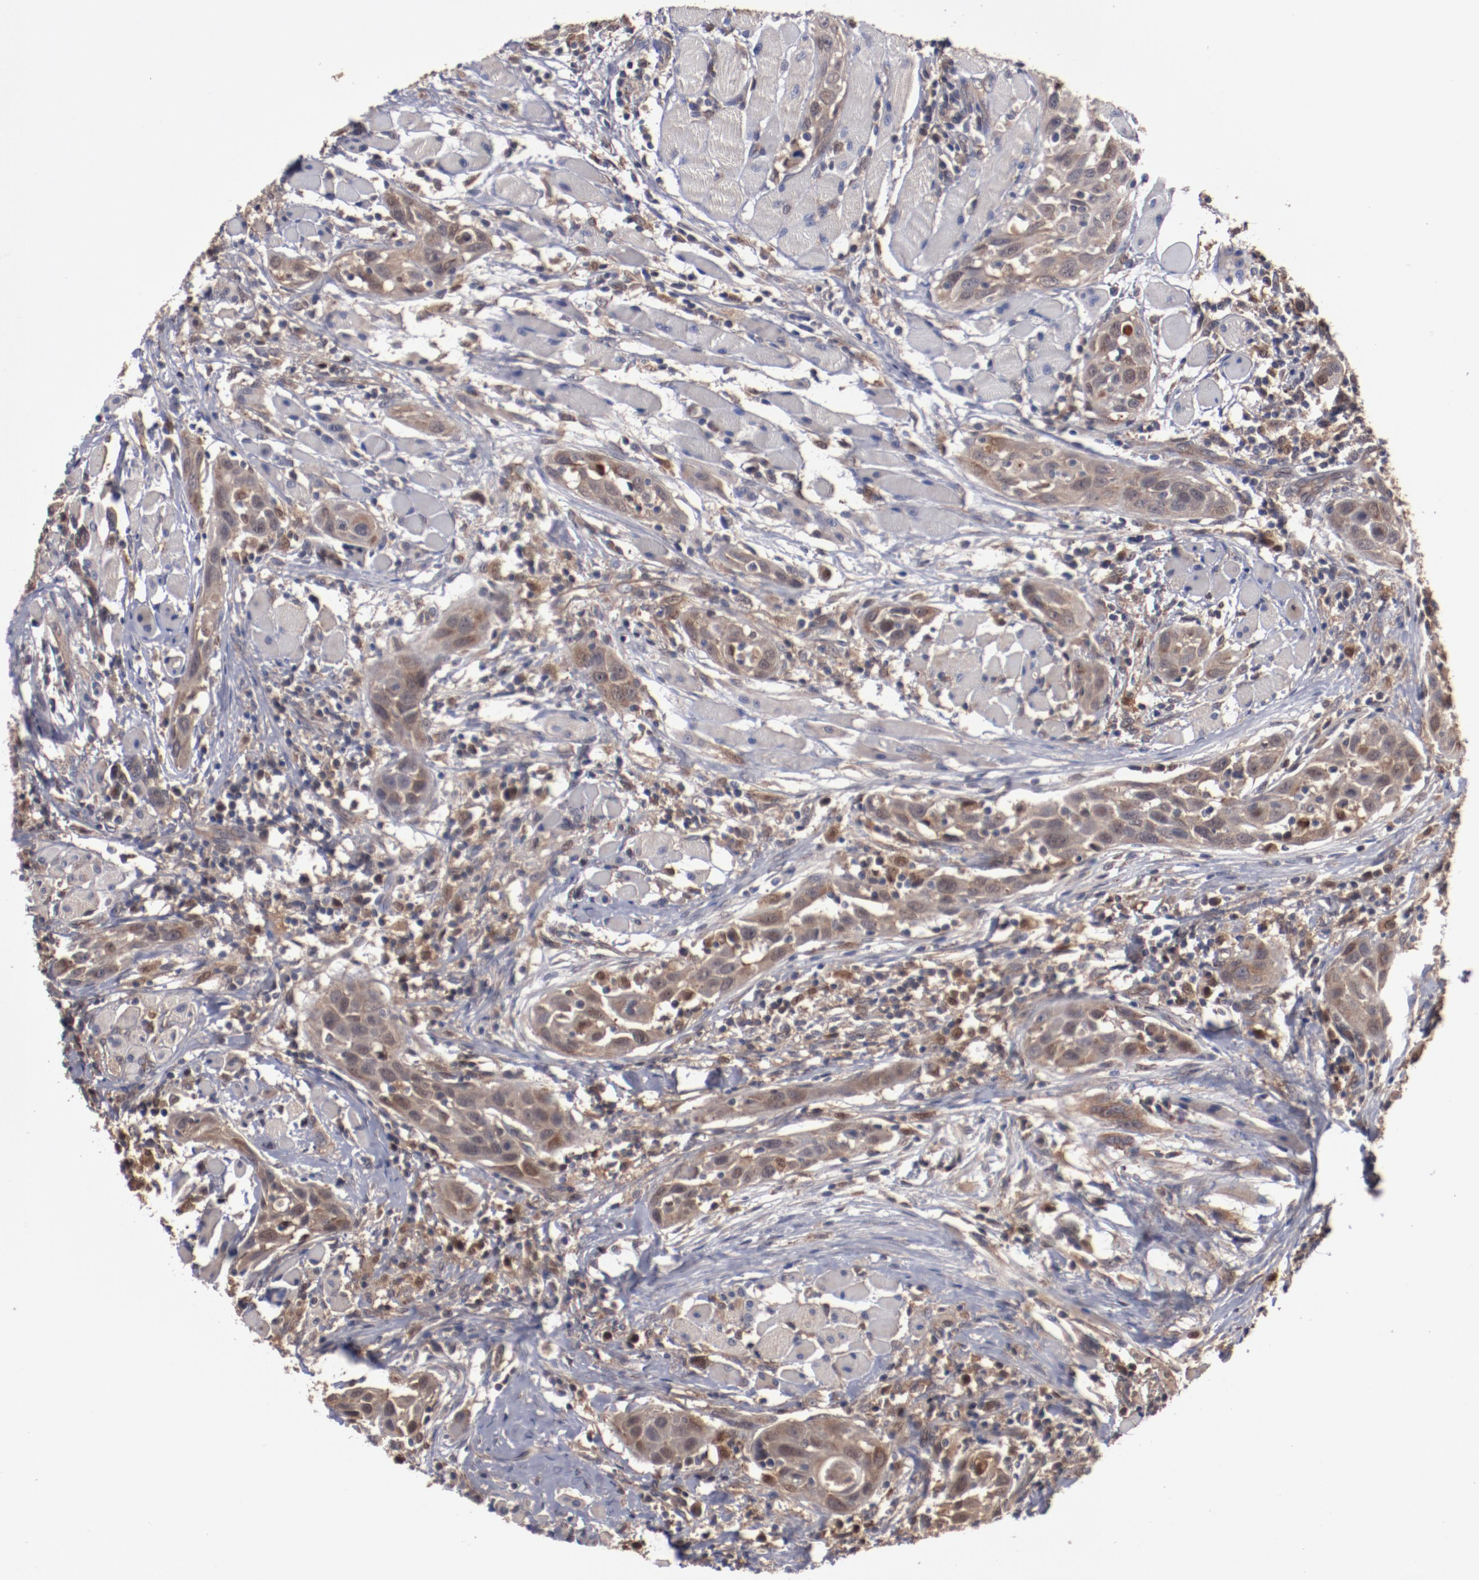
{"staining": {"intensity": "moderate", "quantity": ">75%", "location": "cytoplasmic/membranous"}, "tissue": "head and neck cancer", "cell_type": "Tumor cells", "image_type": "cancer", "snomed": [{"axis": "morphology", "description": "Squamous cell carcinoma, NOS"}, {"axis": "topography", "description": "Oral tissue"}, {"axis": "topography", "description": "Head-Neck"}], "caption": "Approximately >75% of tumor cells in head and neck squamous cell carcinoma display moderate cytoplasmic/membranous protein staining as visualized by brown immunohistochemical staining.", "gene": "DNAAF2", "patient": {"sex": "female", "age": 50}}